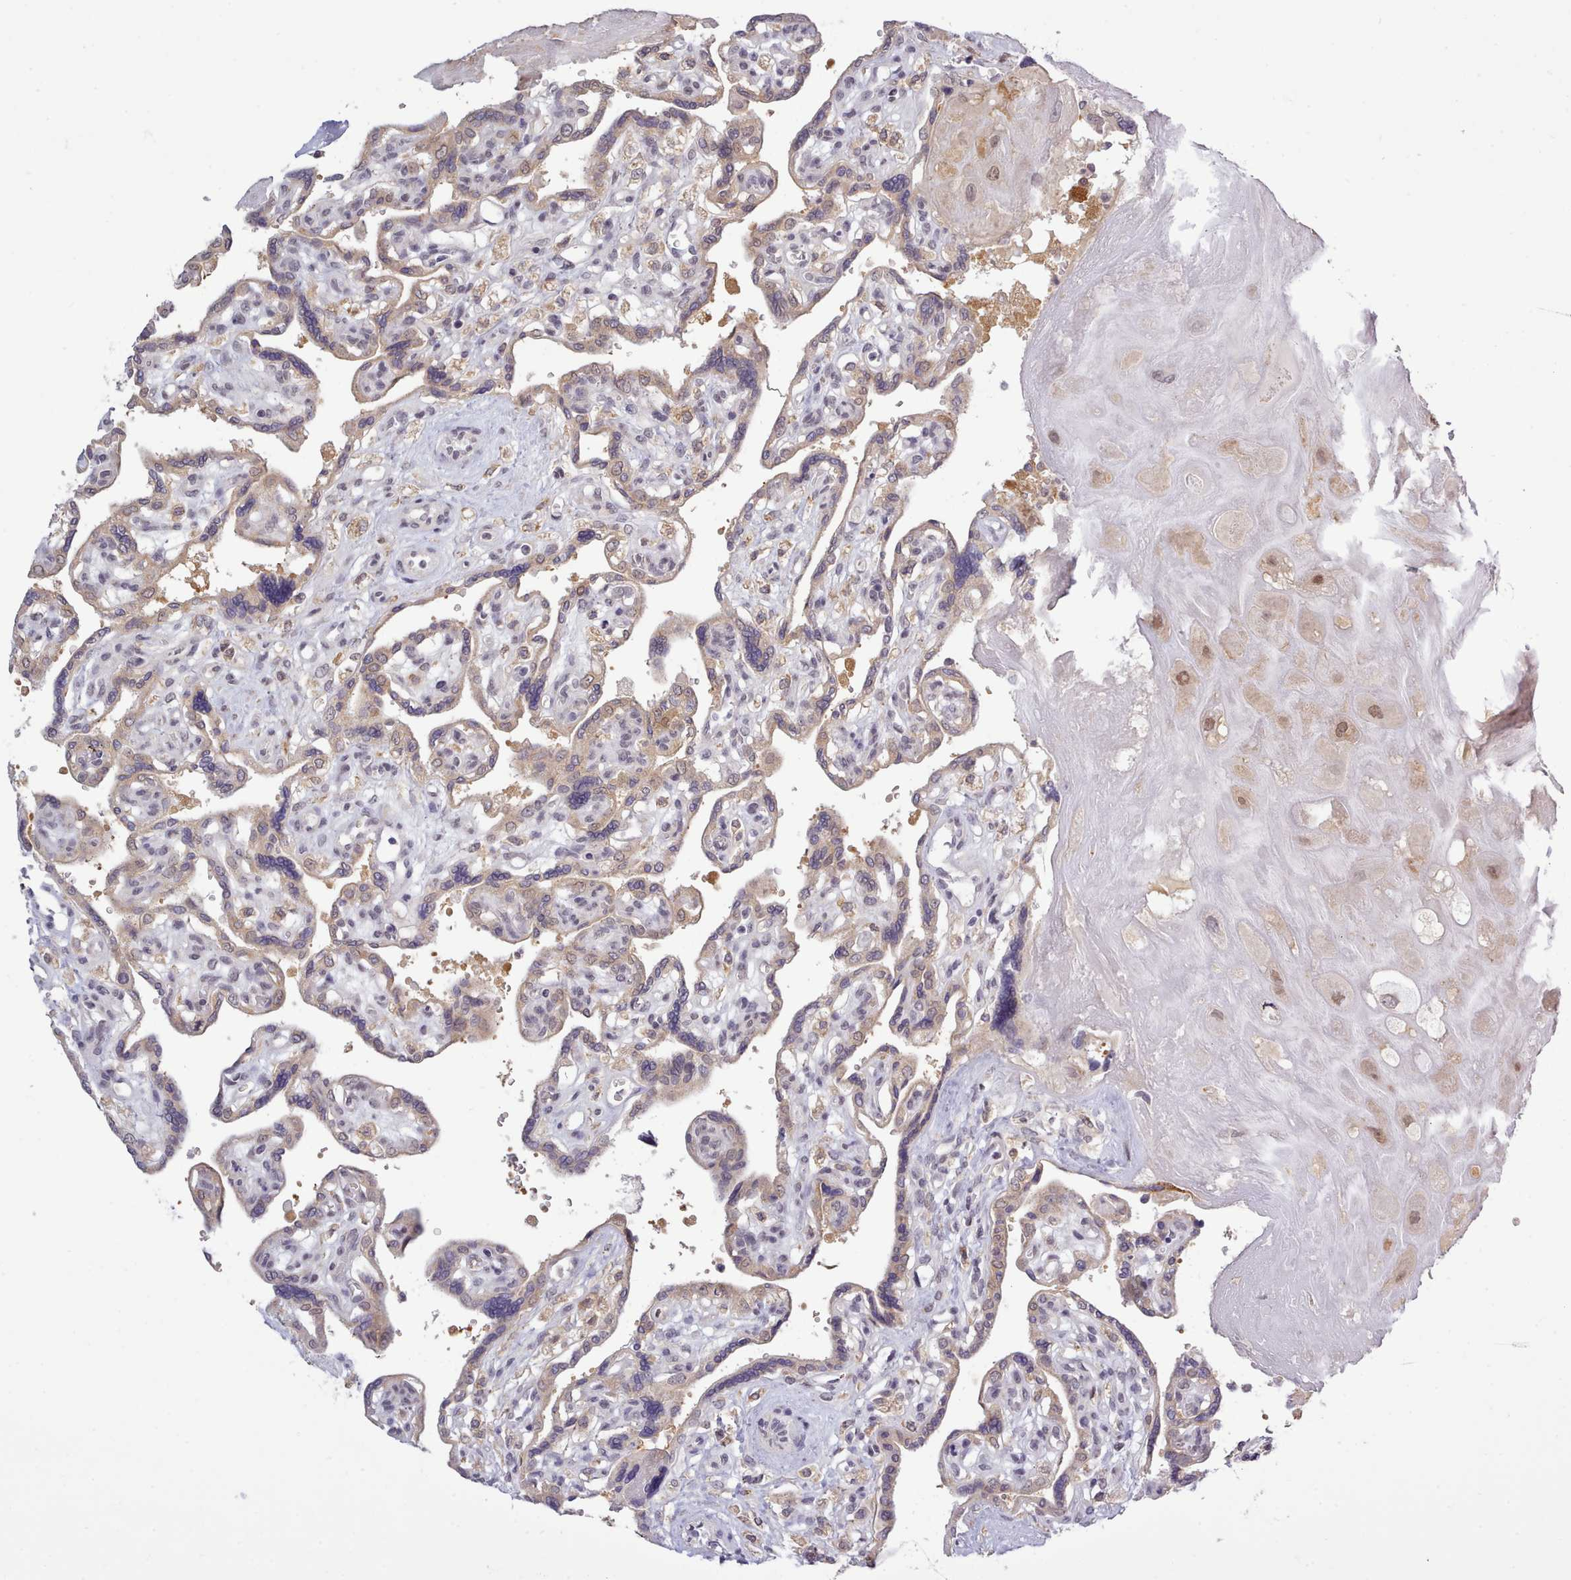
{"staining": {"intensity": "moderate", "quantity": "<25%", "location": "nuclear"}, "tissue": "placenta", "cell_type": "Decidual cells", "image_type": "normal", "snomed": [{"axis": "morphology", "description": "Normal tissue, NOS"}, {"axis": "topography", "description": "Placenta"}], "caption": "Unremarkable placenta exhibits moderate nuclear staining in about <25% of decidual cells, visualized by immunohistochemistry.", "gene": "ARL17A", "patient": {"sex": "female", "age": 39}}